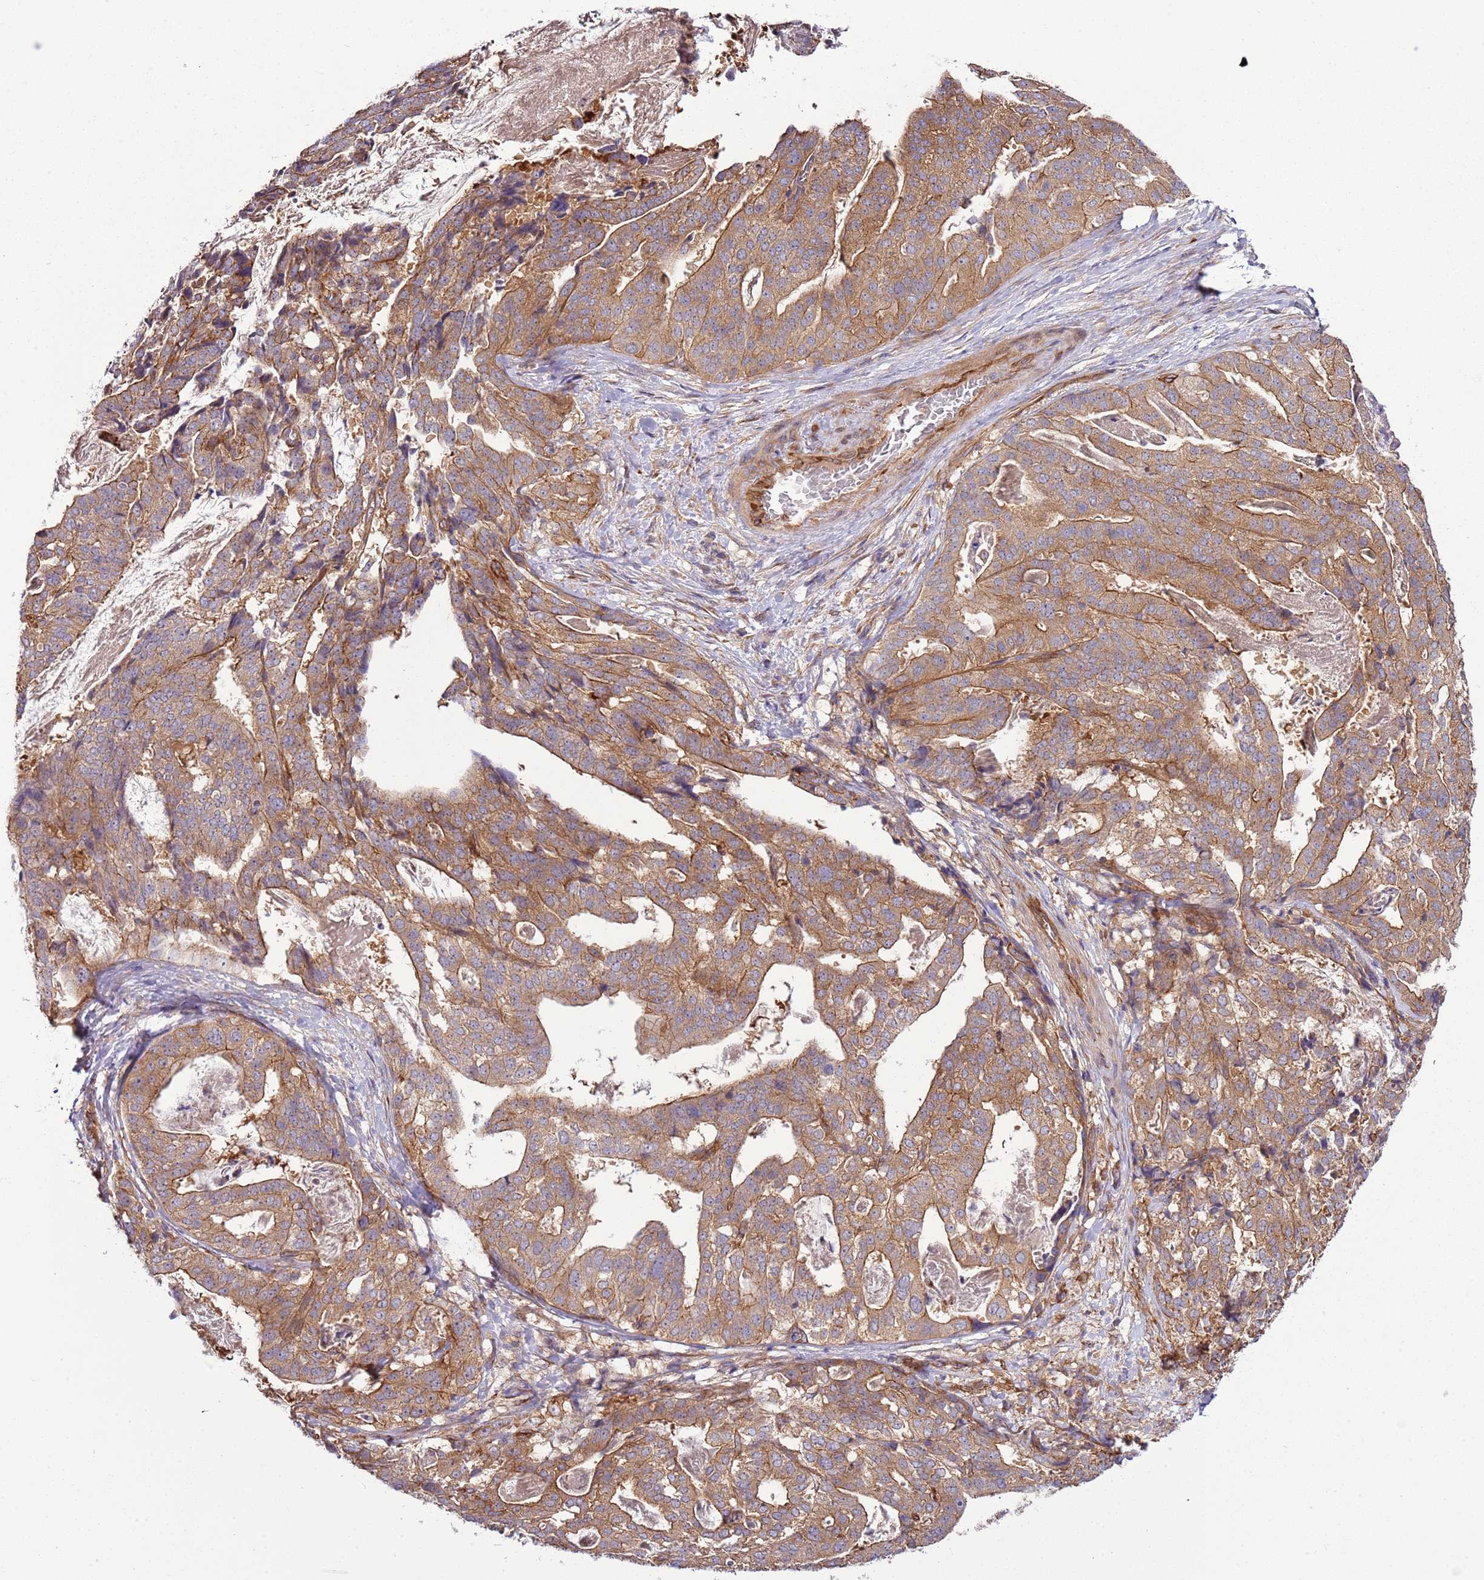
{"staining": {"intensity": "moderate", "quantity": ">75%", "location": "cytoplasmic/membranous"}, "tissue": "stomach cancer", "cell_type": "Tumor cells", "image_type": "cancer", "snomed": [{"axis": "morphology", "description": "Adenocarcinoma, NOS"}, {"axis": "topography", "description": "Stomach"}], "caption": "About >75% of tumor cells in stomach cancer show moderate cytoplasmic/membranous protein expression as visualized by brown immunohistochemical staining.", "gene": "GNL1", "patient": {"sex": "male", "age": 48}}